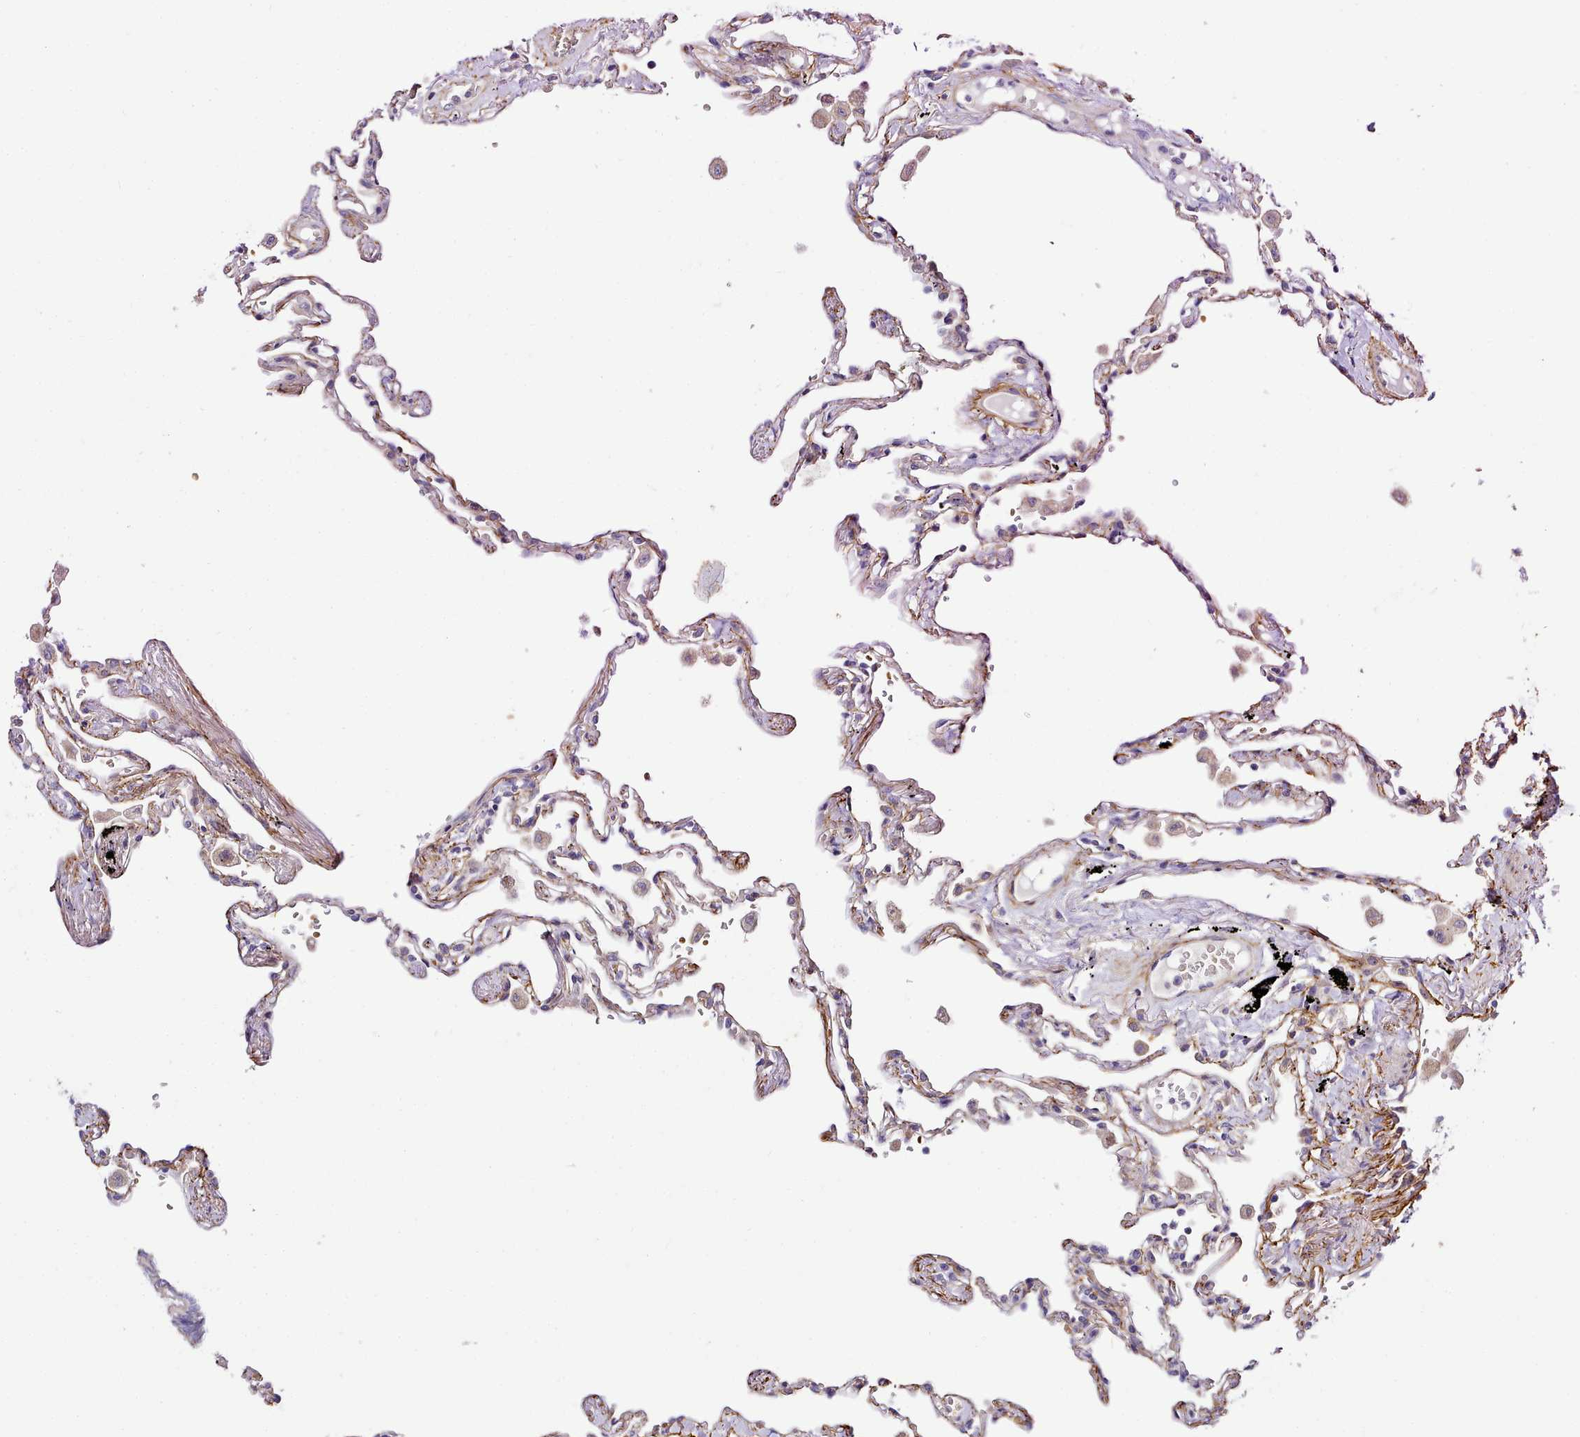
{"staining": {"intensity": "weak", "quantity": "25%-75%", "location": "cytoplasmic/membranous"}, "tissue": "lung", "cell_type": "Alveolar cells", "image_type": "normal", "snomed": [{"axis": "morphology", "description": "Normal tissue, NOS"}, {"axis": "topography", "description": "Lung"}], "caption": "Immunohistochemical staining of unremarkable human lung displays 25%-75% levels of weak cytoplasmic/membranous protein positivity in about 25%-75% of alveolar cells. The staining is performed using DAB brown chromogen to label protein expression. The nuclei are counter-stained blue using hematoxylin.", "gene": "NBPF10", "patient": {"sex": "female", "age": 67}}